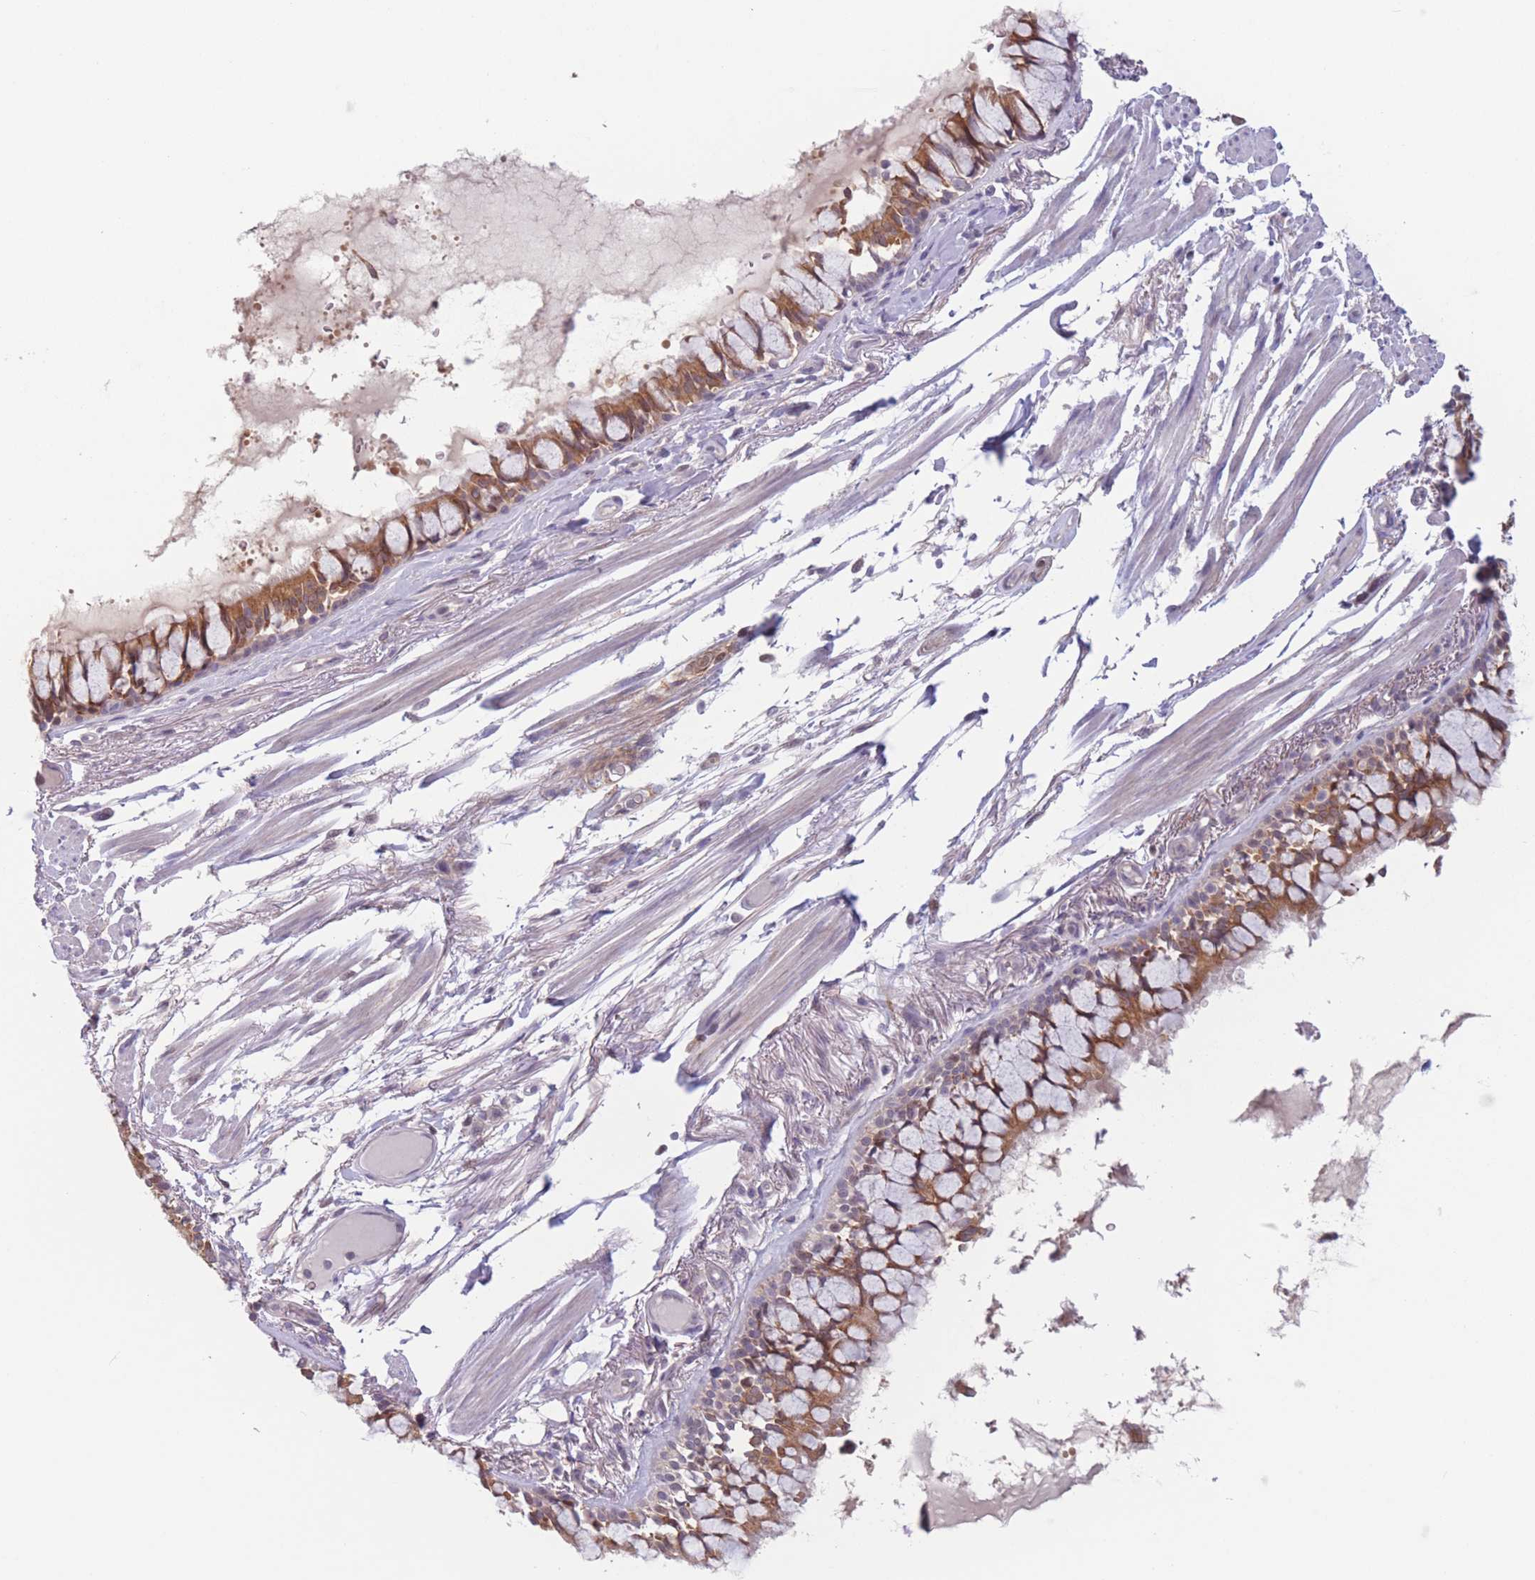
{"staining": {"intensity": "moderate", "quantity": ">75%", "location": "cytoplasmic/membranous"}, "tissue": "bronchus", "cell_type": "Respiratory epithelial cells", "image_type": "normal", "snomed": [{"axis": "morphology", "description": "Normal tissue, NOS"}, {"axis": "topography", "description": "Bronchus"}], "caption": "An image of bronchus stained for a protein reveals moderate cytoplasmic/membranous brown staining in respiratory epithelial cells. The staining is performed using DAB (3,3'-diaminobenzidine) brown chromogen to label protein expression. The nuclei are counter-stained blue using hematoxylin.", "gene": "ENSG00000267179", "patient": {"sex": "male", "age": 70}}